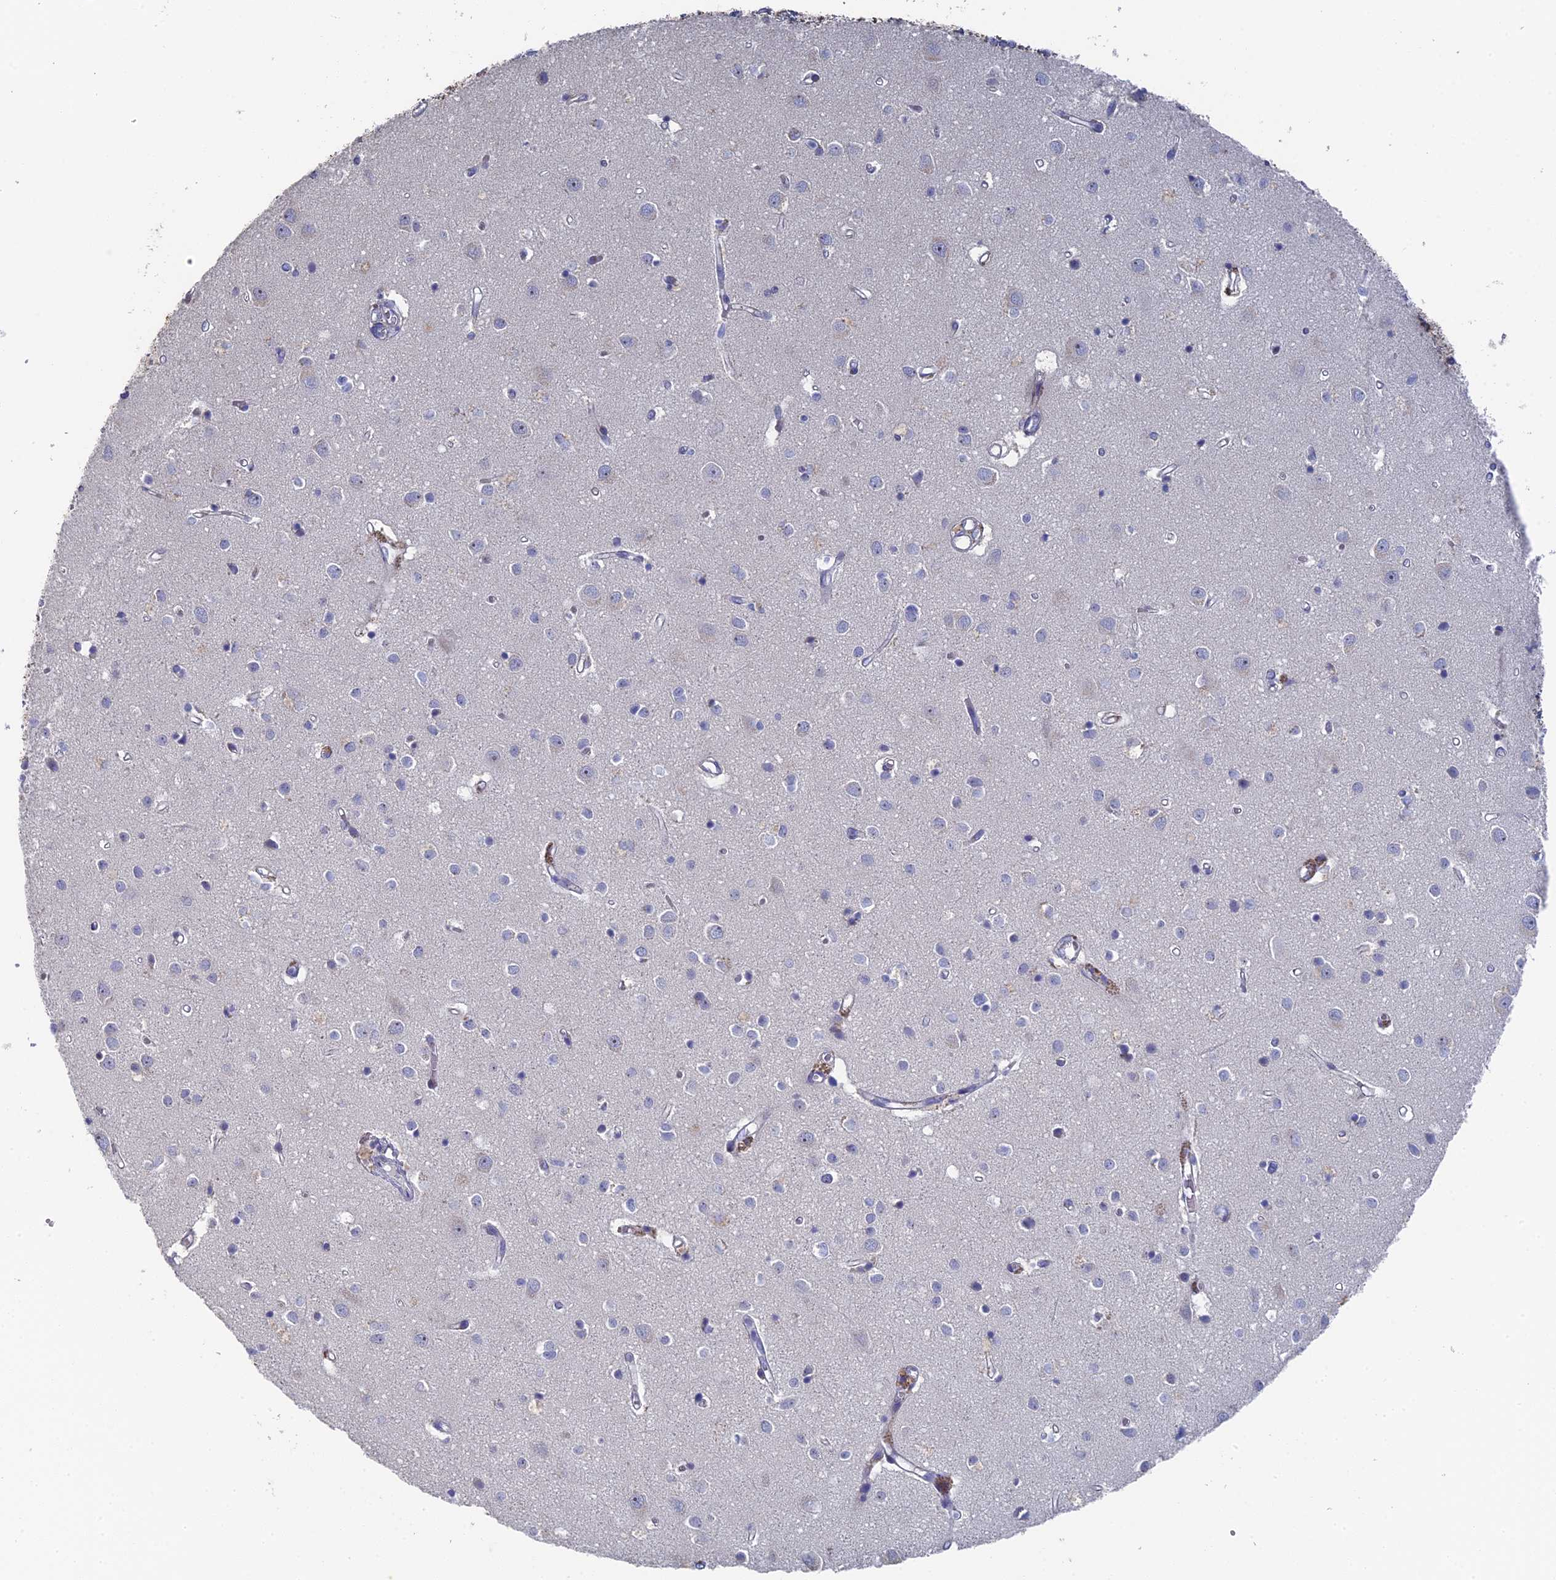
{"staining": {"intensity": "negative", "quantity": "none", "location": "none"}, "tissue": "cerebral cortex", "cell_type": "Endothelial cells", "image_type": "normal", "snomed": [{"axis": "morphology", "description": "Normal tissue, NOS"}, {"axis": "topography", "description": "Cerebral cortex"}], "caption": "Immunohistochemistry image of benign human cerebral cortex stained for a protein (brown), which shows no staining in endothelial cells.", "gene": "SRFBP1", "patient": {"sex": "female", "age": 64}}